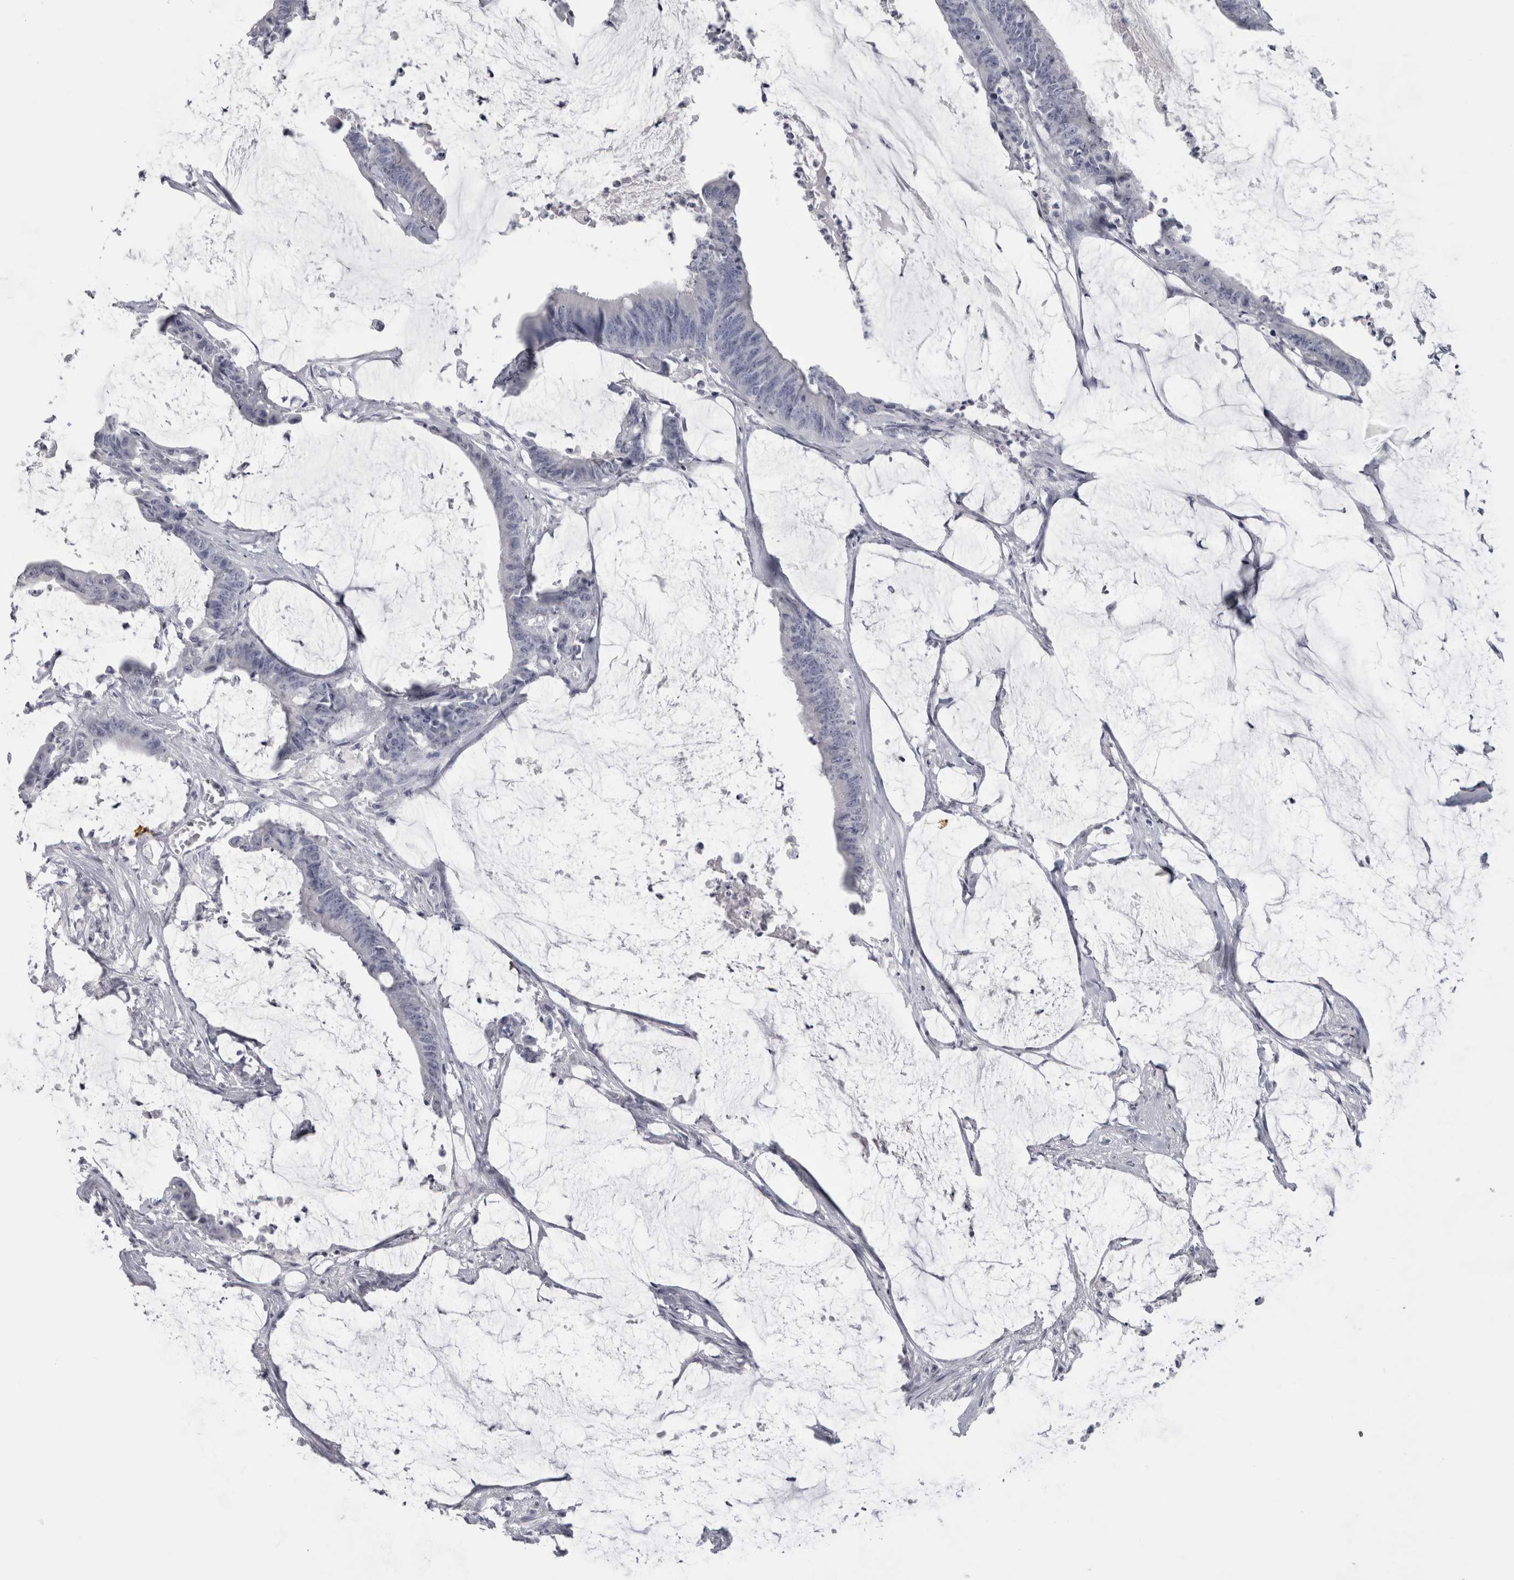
{"staining": {"intensity": "negative", "quantity": "none", "location": "none"}, "tissue": "colorectal cancer", "cell_type": "Tumor cells", "image_type": "cancer", "snomed": [{"axis": "morphology", "description": "Adenocarcinoma, NOS"}, {"axis": "topography", "description": "Rectum"}], "caption": "This image is of adenocarcinoma (colorectal) stained with IHC to label a protein in brown with the nuclei are counter-stained blue. There is no expression in tumor cells.", "gene": "PTH", "patient": {"sex": "female", "age": 66}}